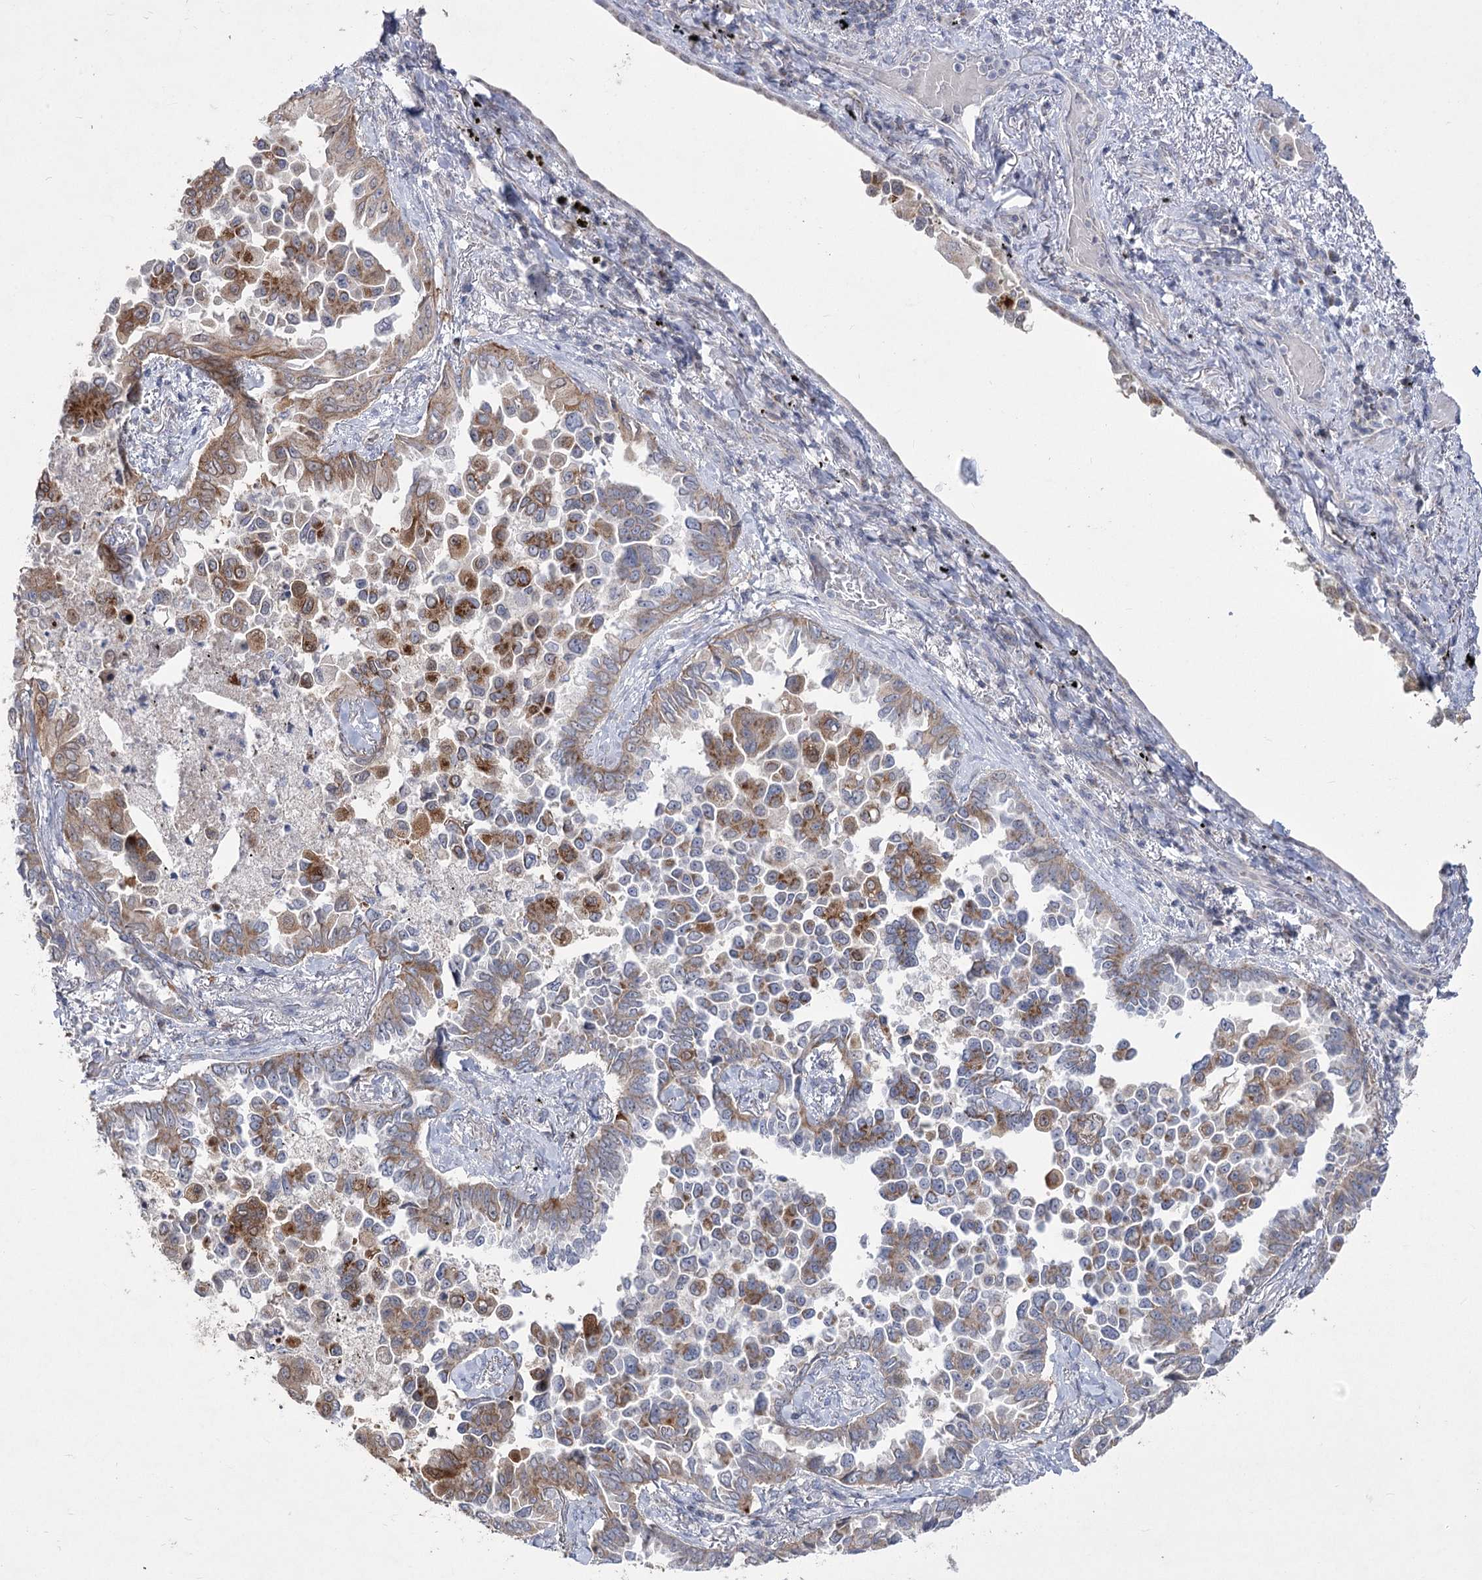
{"staining": {"intensity": "moderate", "quantity": ">75%", "location": "cytoplasmic/membranous"}, "tissue": "lung cancer", "cell_type": "Tumor cells", "image_type": "cancer", "snomed": [{"axis": "morphology", "description": "Adenocarcinoma, NOS"}, {"axis": "topography", "description": "Lung"}], "caption": "Human lung adenocarcinoma stained with a protein marker shows moderate staining in tumor cells.", "gene": "PDHB", "patient": {"sex": "female", "age": 67}}